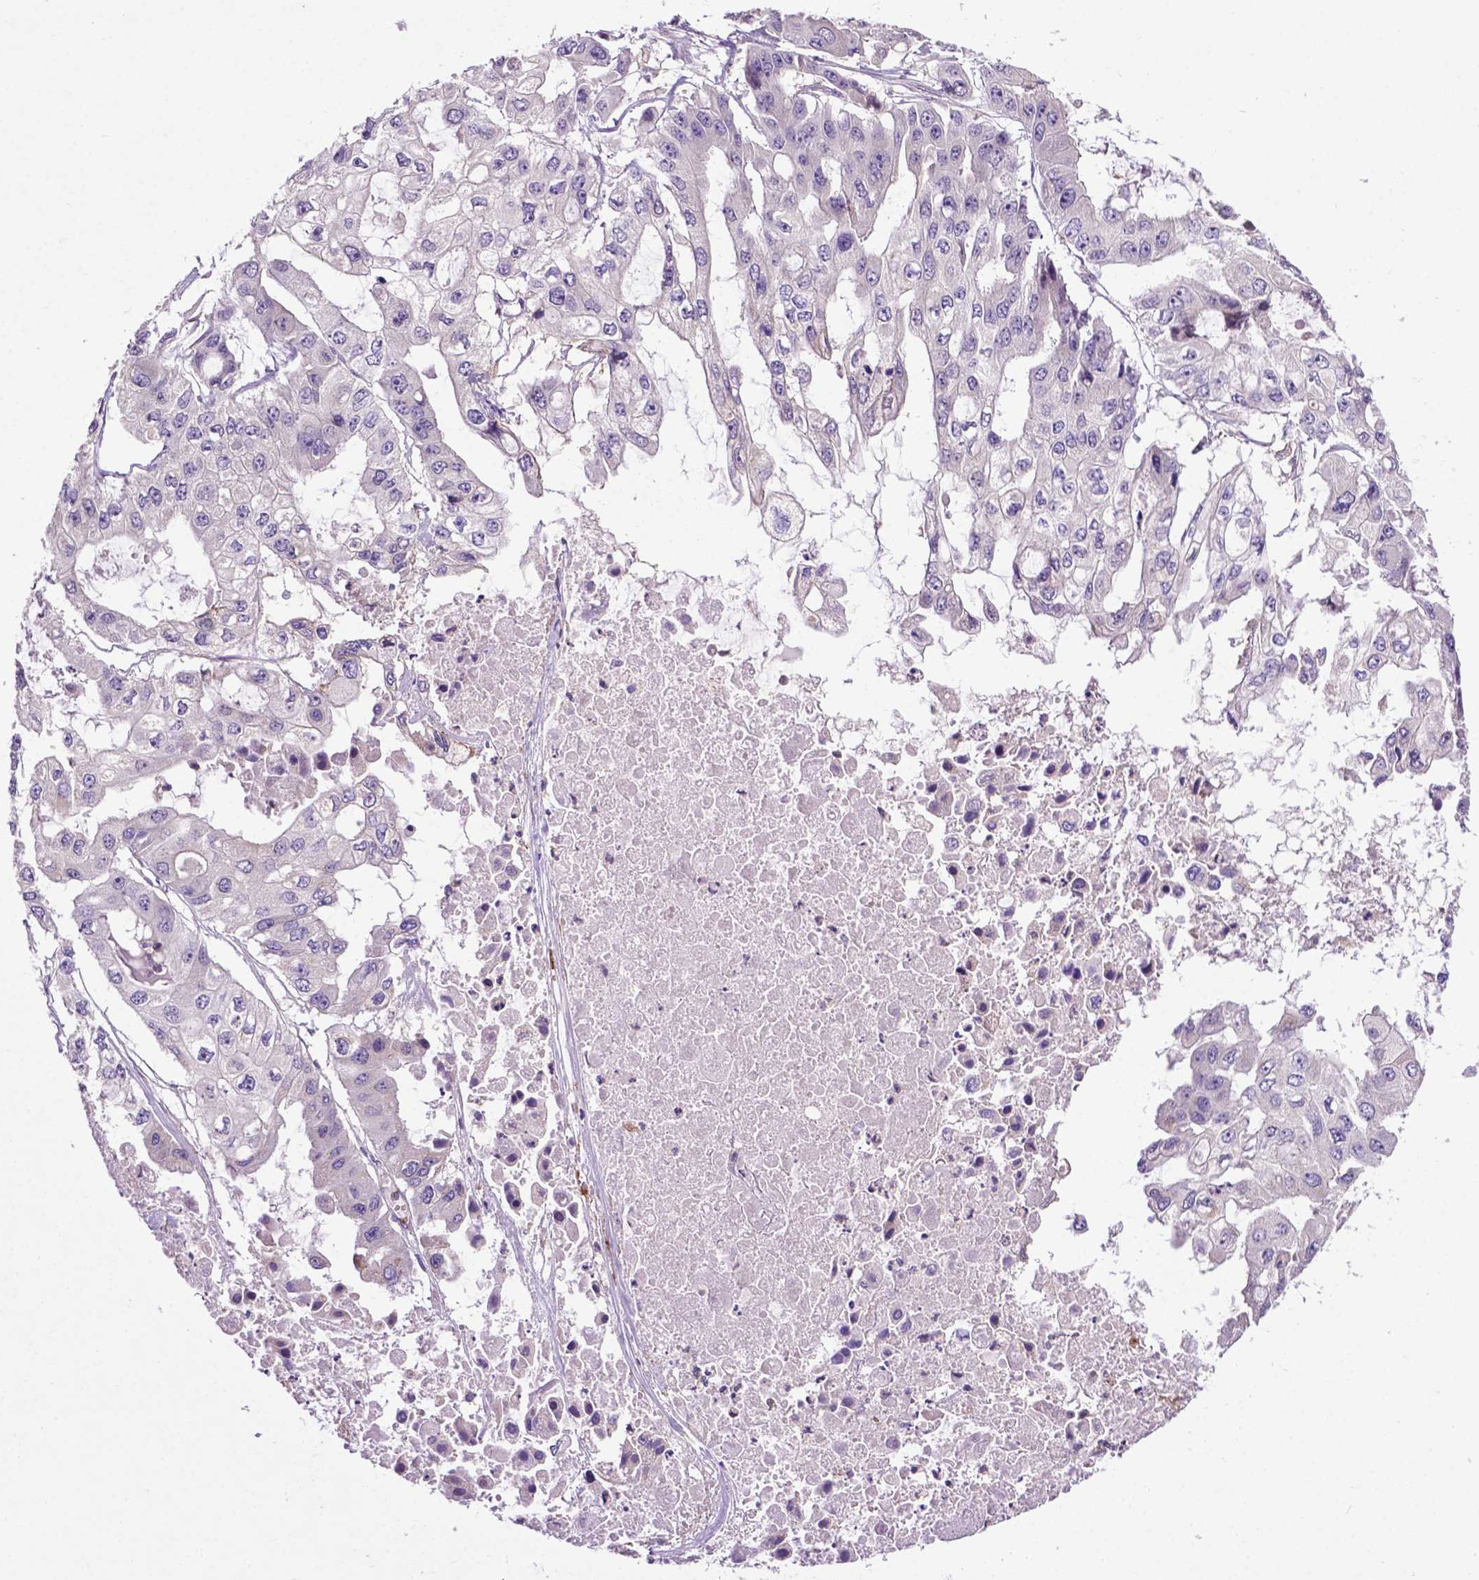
{"staining": {"intensity": "negative", "quantity": "none", "location": "none"}, "tissue": "ovarian cancer", "cell_type": "Tumor cells", "image_type": "cancer", "snomed": [{"axis": "morphology", "description": "Cystadenocarcinoma, serous, NOS"}, {"axis": "topography", "description": "Ovary"}], "caption": "Tumor cells are negative for protein expression in human ovarian cancer.", "gene": "SPNS2", "patient": {"sex": "female", "age": 56}}